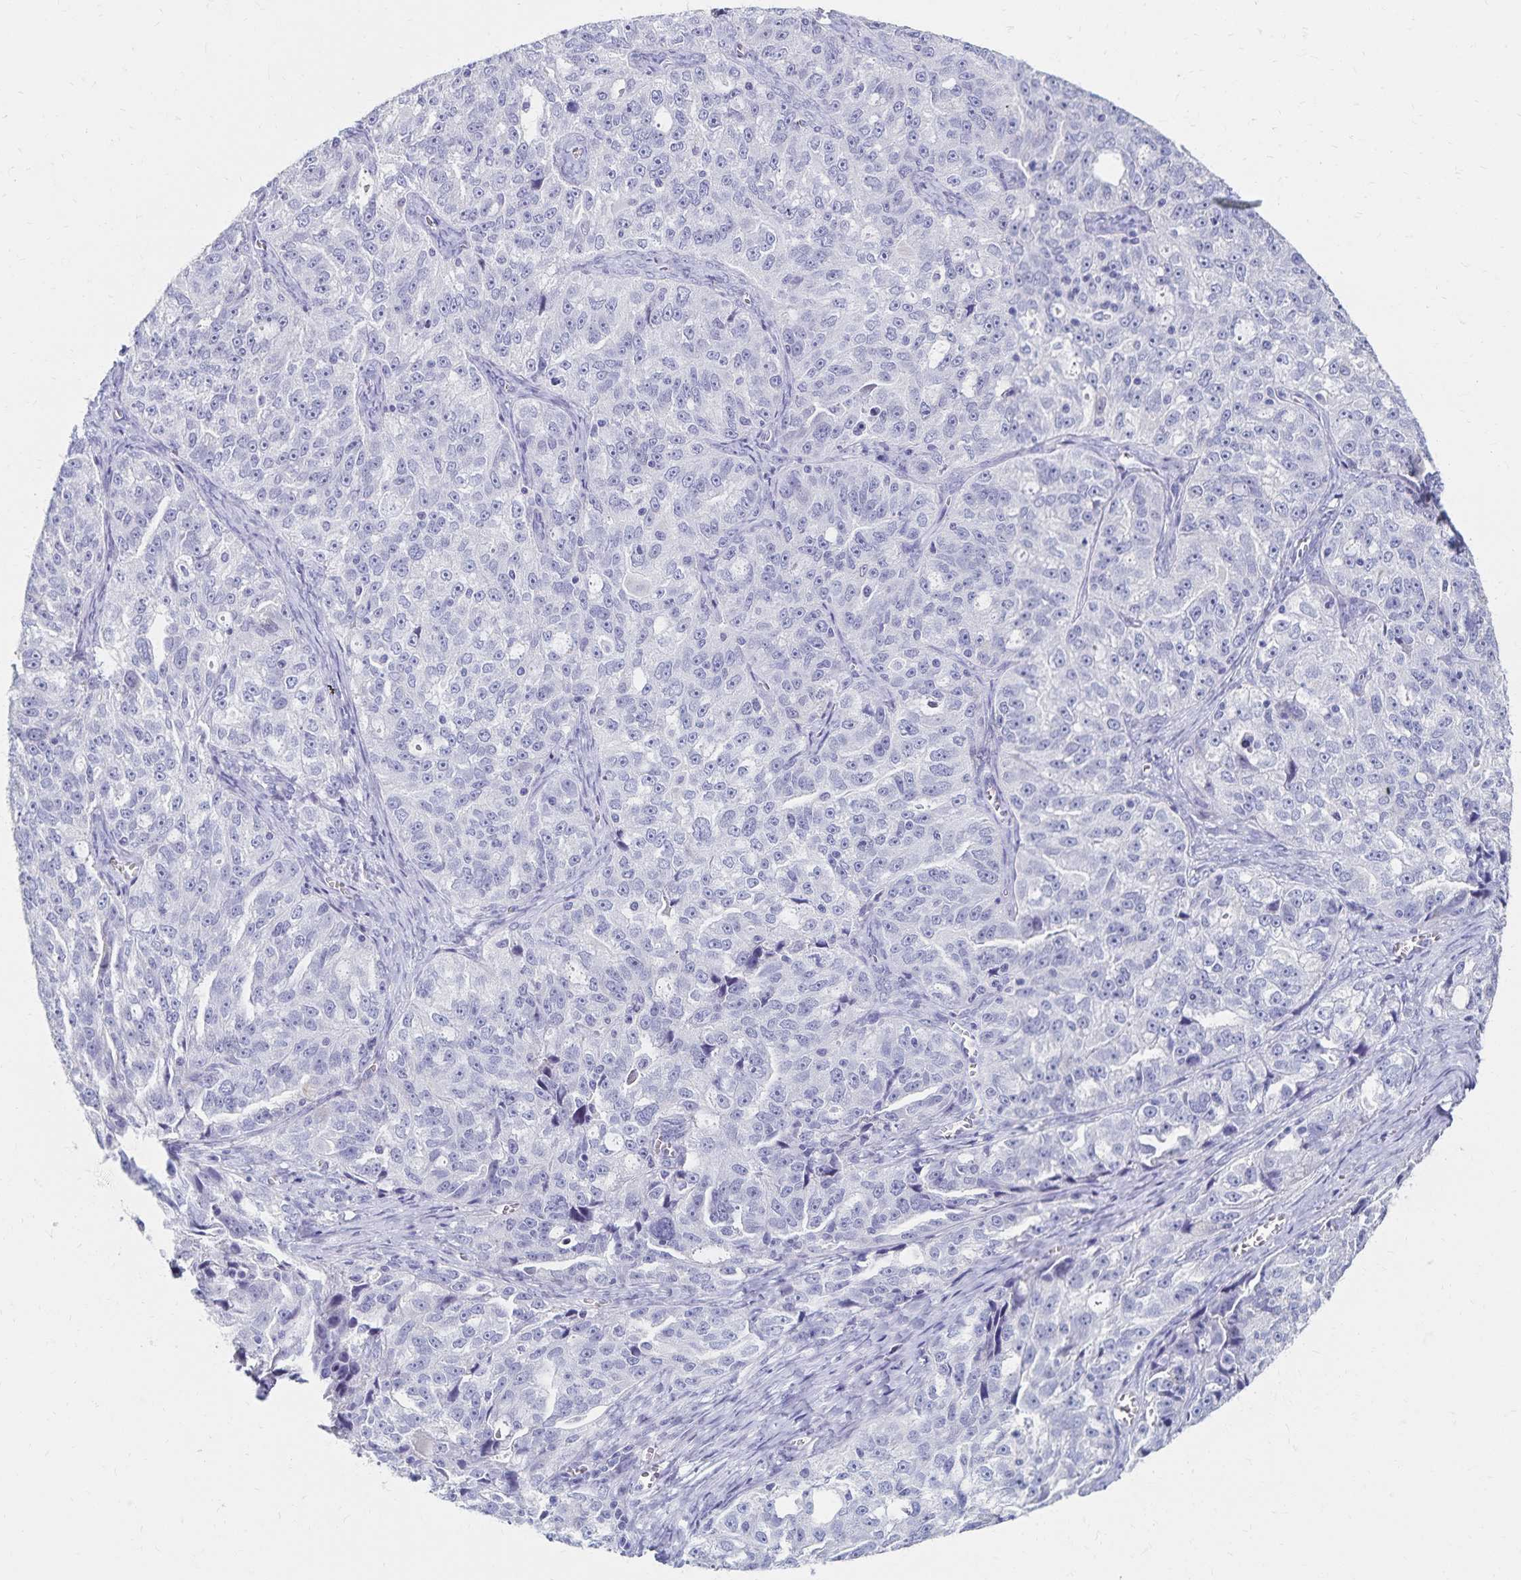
{"staining": {"intensity": "negative", "quantity": "none", "location": "none"}, "tissue": "ovarian cancer", "cell_type": "Tumor cells", "image_type": "cancer", "snomed": [{"axis": "morphology", "description": "Cystadenocarcinoma, serous, NOS"}, {"axis": "topography", "description": "Ovary"}], "caption": "This is an immunohistochemistry (IHC) micrograph of human serous cystadenocarcinoma (ovarian). There is no expression in tumor cells.", "gene": "C2orf50", "patient": {"sex": "female", "age": 51}}